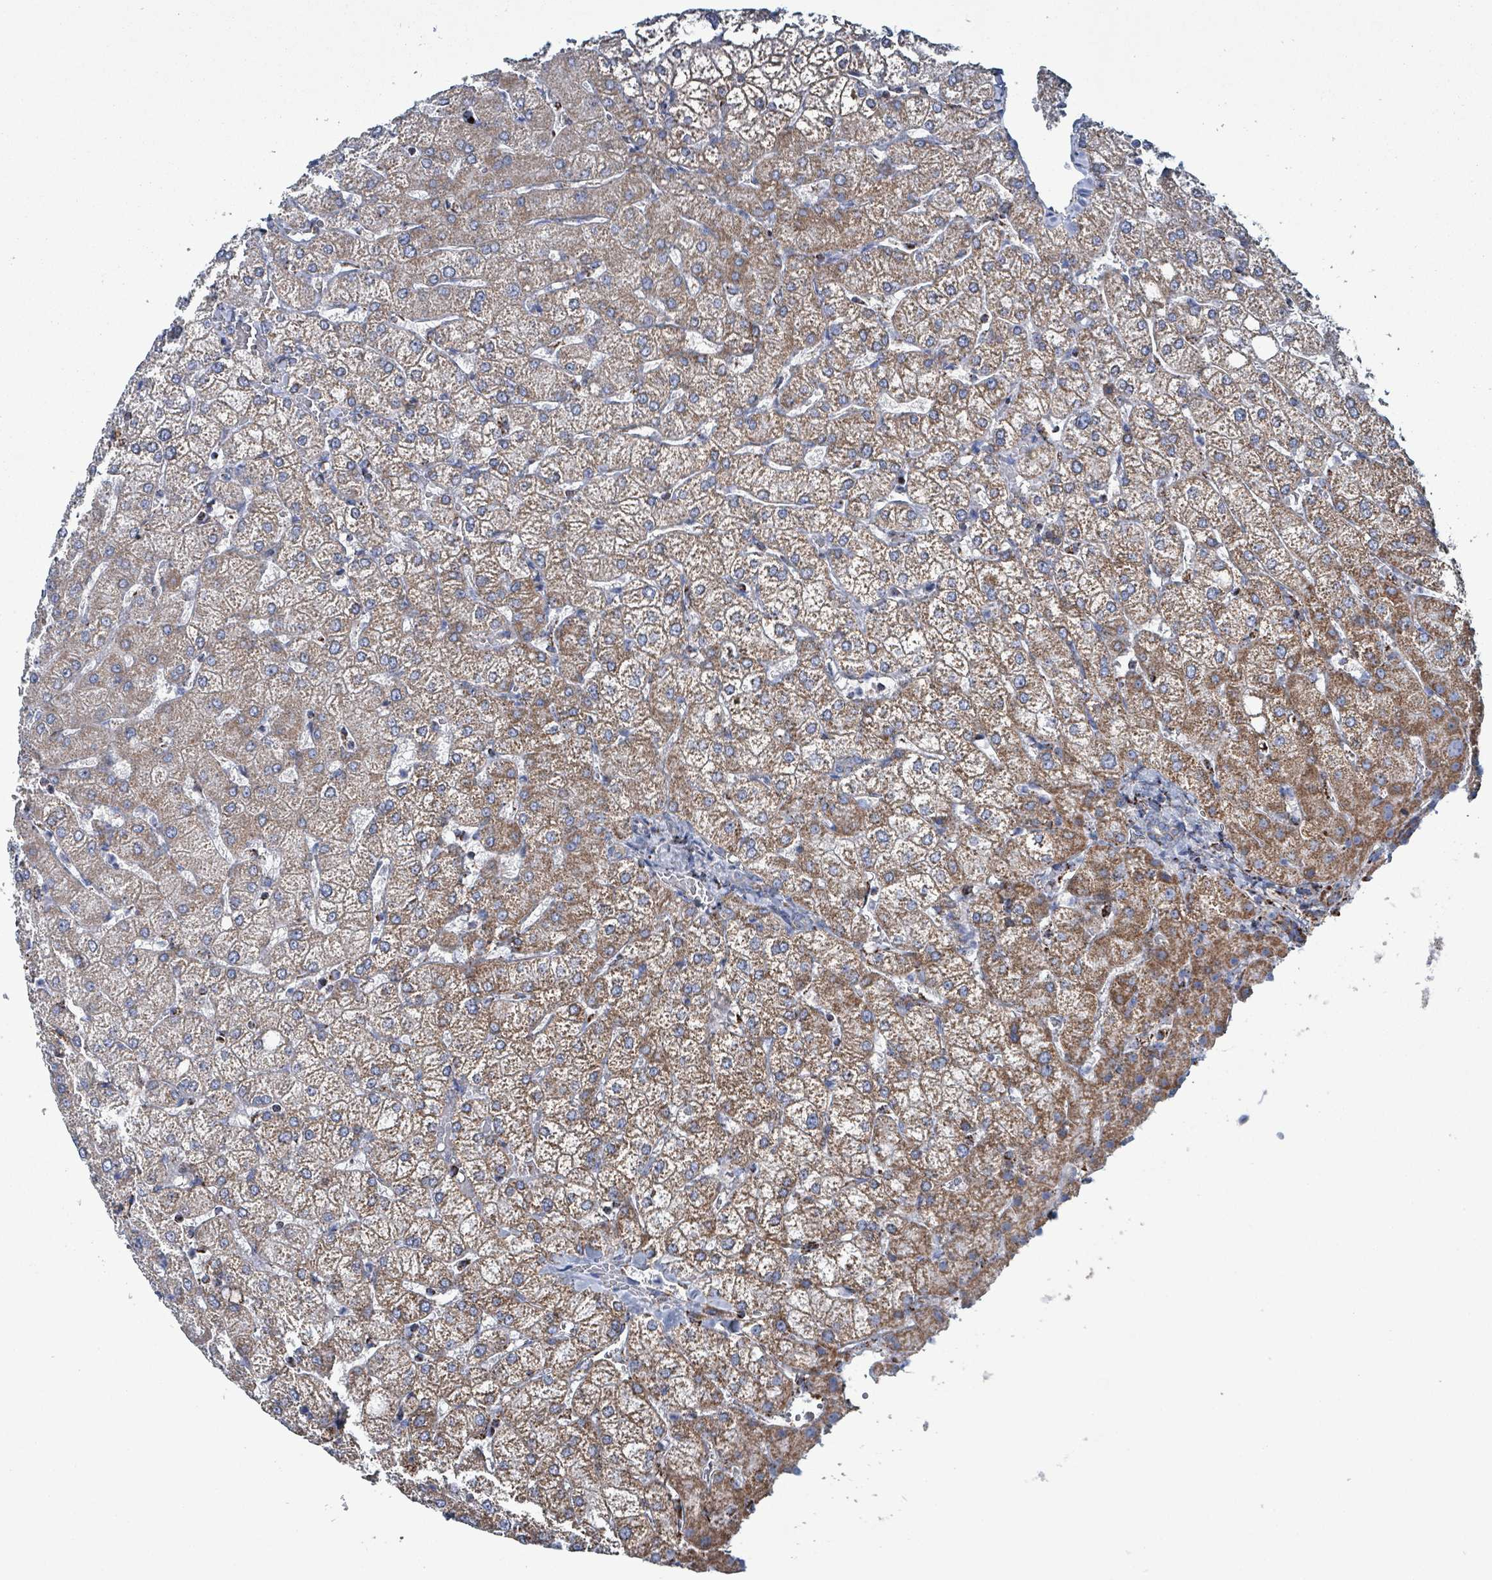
{"staining": {"intensity": "negative", "quantity": "none", "location": "none"}, "tissue": "liver", "cell_type": "Cholangiocytes", "image_type": "normal", "snomed": [{"axis": "morphology", "description": "Normal tissue, NOS"}, {"axis": "topography", "description": "Liver"}], "caption": "The photomicrograph shows no staining of cholangiocytes in normal liver. The staining is performed using DAB brown chromogen with nuclei counter-stained in using hematoxylin.", "gene": "IDH3B", "patient": {"sex": "female", "age": 54}}